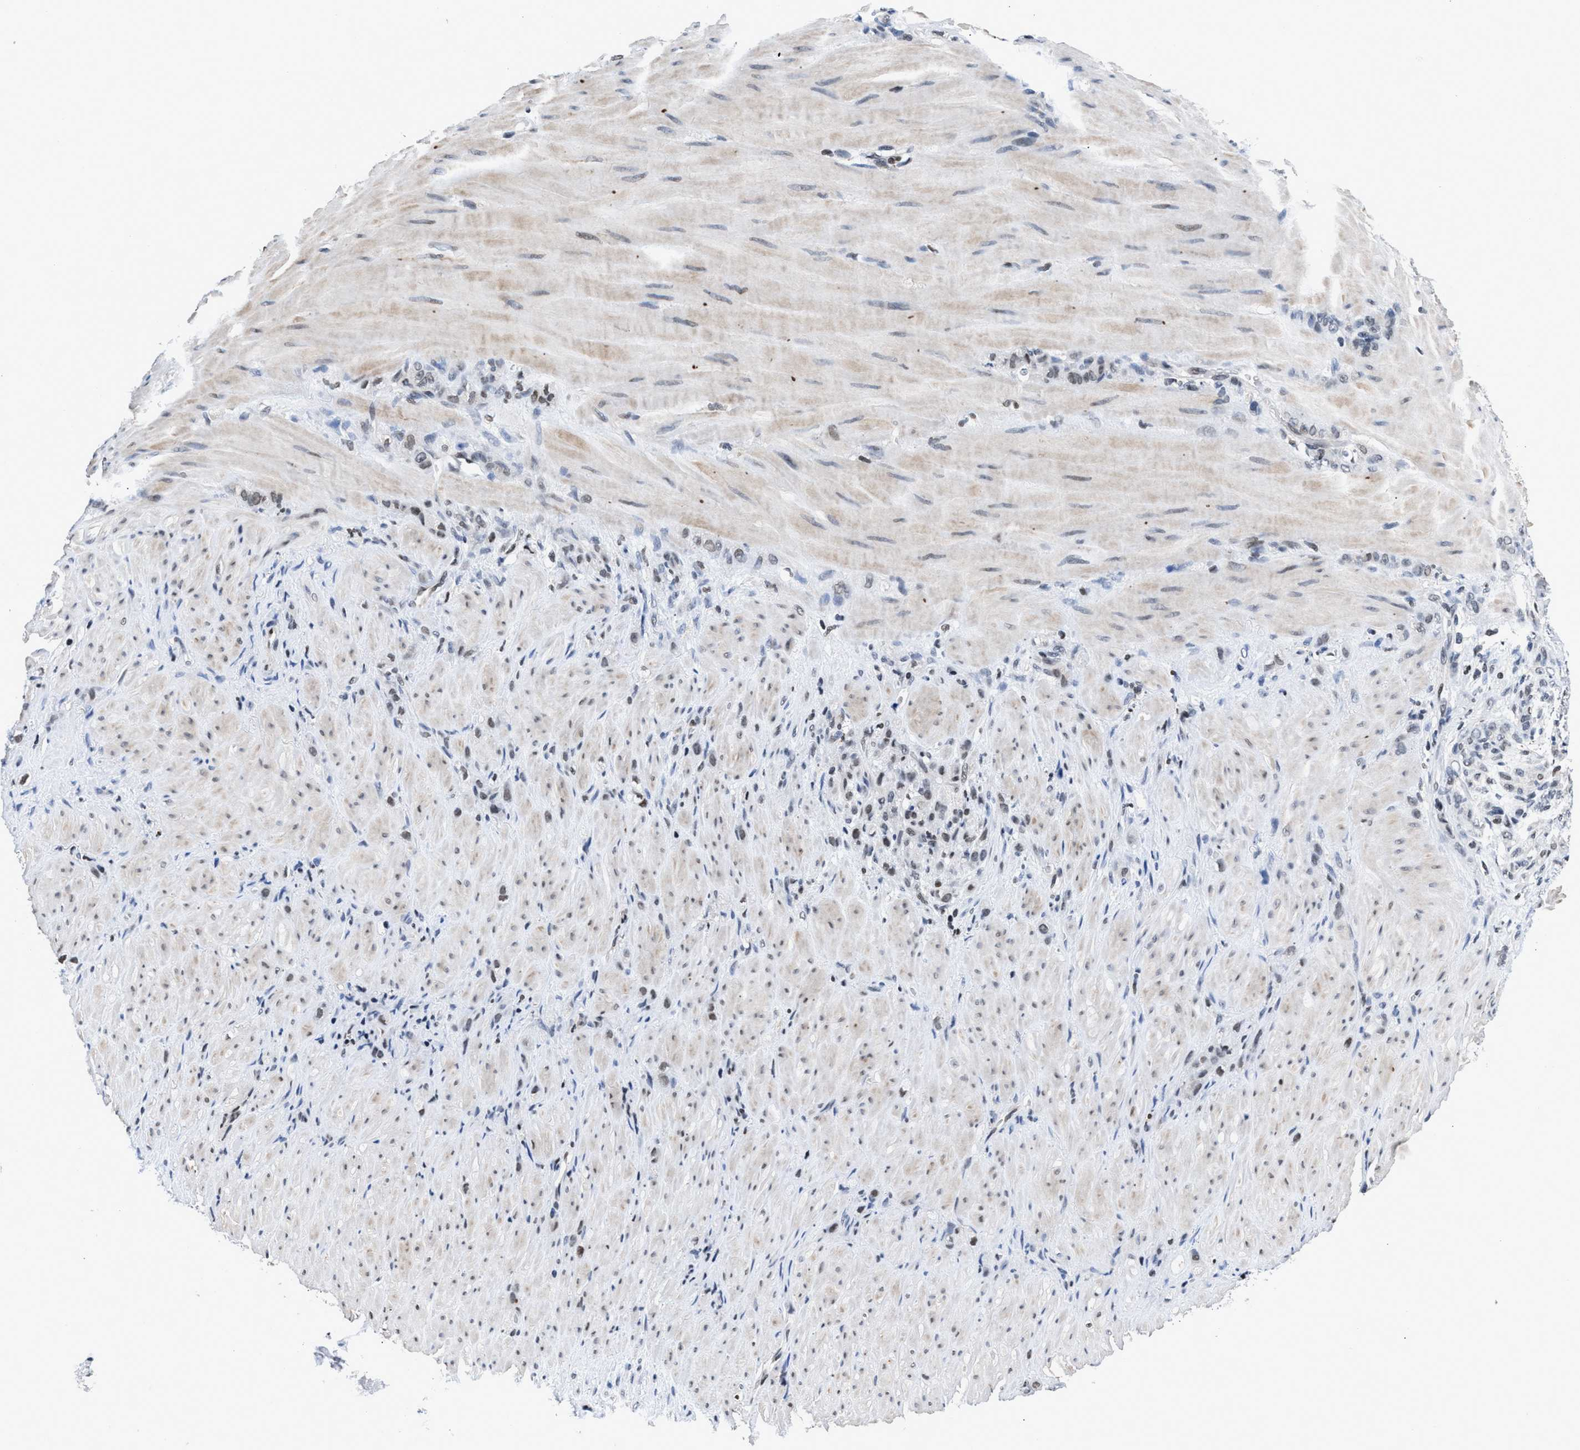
{"staining": {"intensity": "weak", "quantity": "<25%", "location": "nuclear"}, "tissue": "stomach cancer", "cell_type": "Tumor cells", "image_type": "cancer", "snomed": [{"axis": "morphology", "description": "Normal tissue, NOS"}, {"axis": "morphology", "description": "Adenocarcinoma, NOS"}, {"axis": "topography", "description": "Stomach"}], "caption": "Immunohistochemistry (IHC) histopathology image of stomach cancer stained for a protein (brown), which demonstrates no staining in tumor cells.", "gene": "WDR81", "patient": {"sex": "male", "age": 82}}